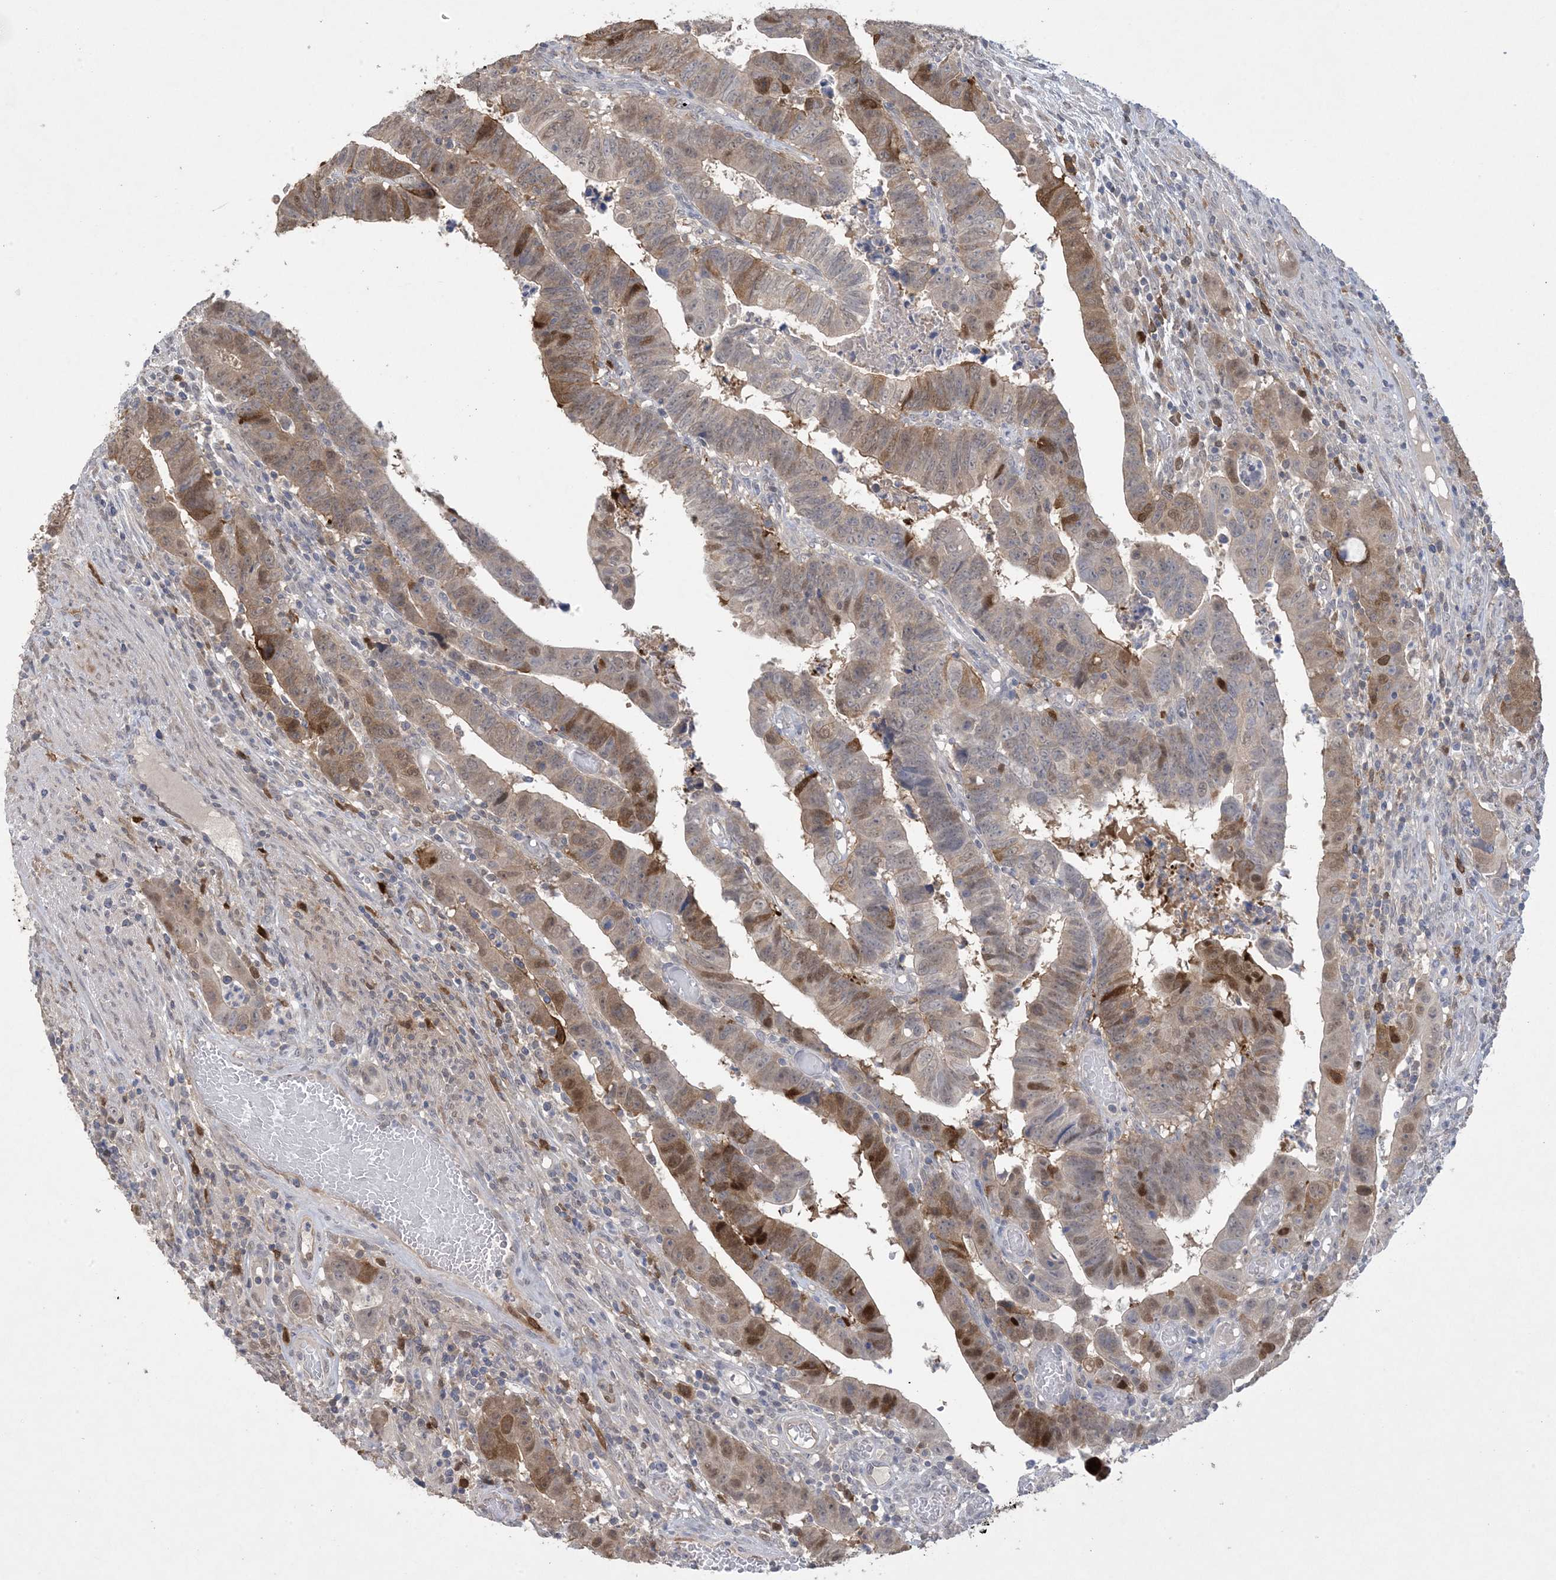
{"staining": {"intensity": "moderate", "quantity": "25%-75%", "location": "cytoplasmic/membranous,nuclear"}, "tissue": "colorectal cancer", "cell_type": "Tumor cells", "image_type": "cancer", "snomed": [{"axis": "morphology", "description": "Normal tissue, NOS"}, {"axis": "morphology", "description": "Adenocarcinoma, NOS"}, {"axis": "topography", "description": "Rectum"}], "caption": "There is medium levels of moderate cytoplasmic/membranous and nuclear positivity in tumor cells of colorectal cancer, as demonstrated by immunohistochemical staining (brown color).", "gene": "HMGCS1", "patient": {"sex": "female", "age": 65}}